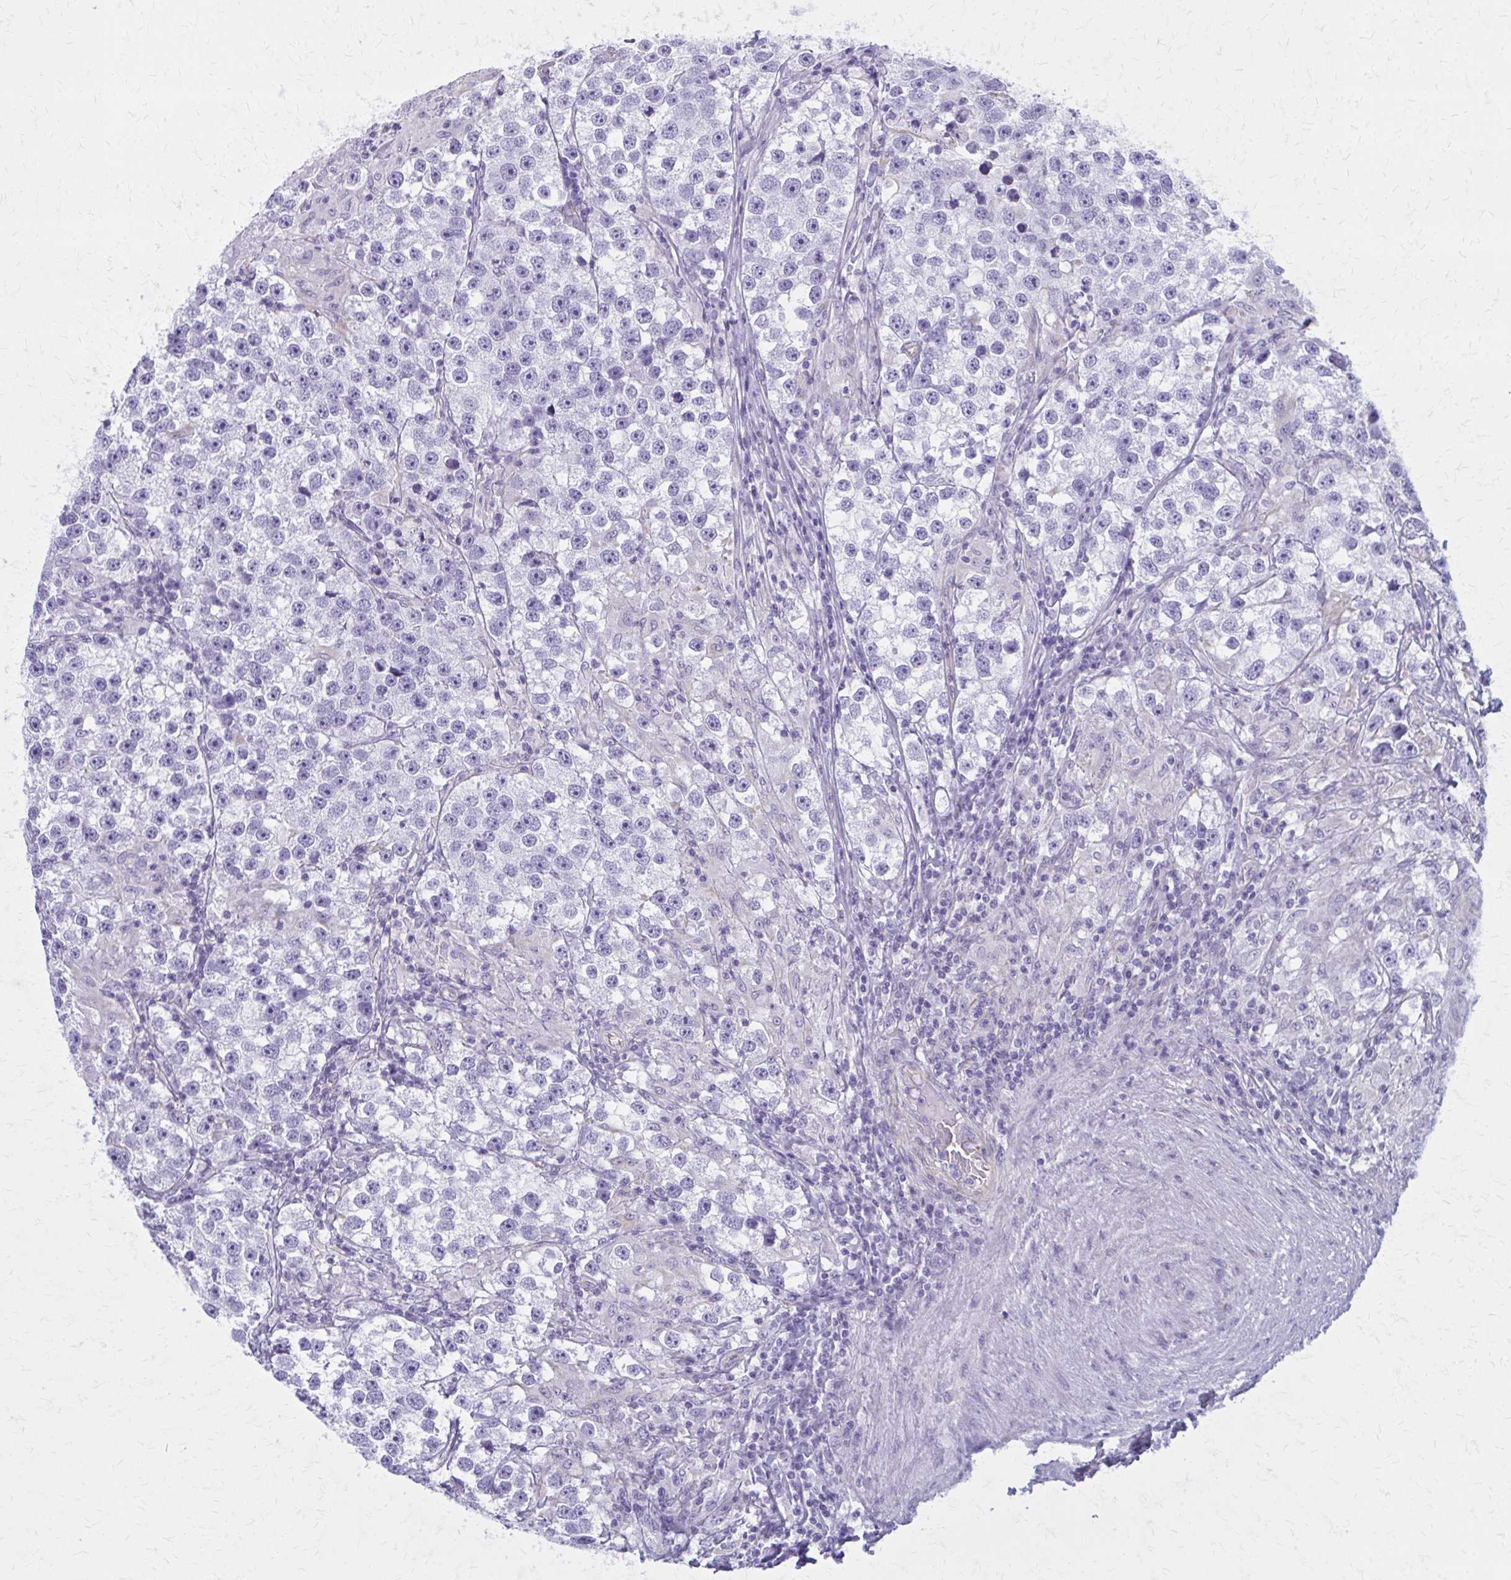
{"staining": {"intensity": "negative", "quantity": "none", "location": "none"}, "tissue": "testis cancer", "cell_type": "Tumor cells", "image_type": "cancer", "snomed": [{"axis": "morphology", "description": "Seminoma, NOS"}, {"axis": "topography", "description": "Testis"}], "caption": "IHC histopathology image of neoplastic tissue: testis seminoma stained with DAB (3,3'-diaminobenzidine) shows no significant protein positivity in tumor cells.", "gene": "GFAP", "patient": {"sex": "male", "age": 46}}